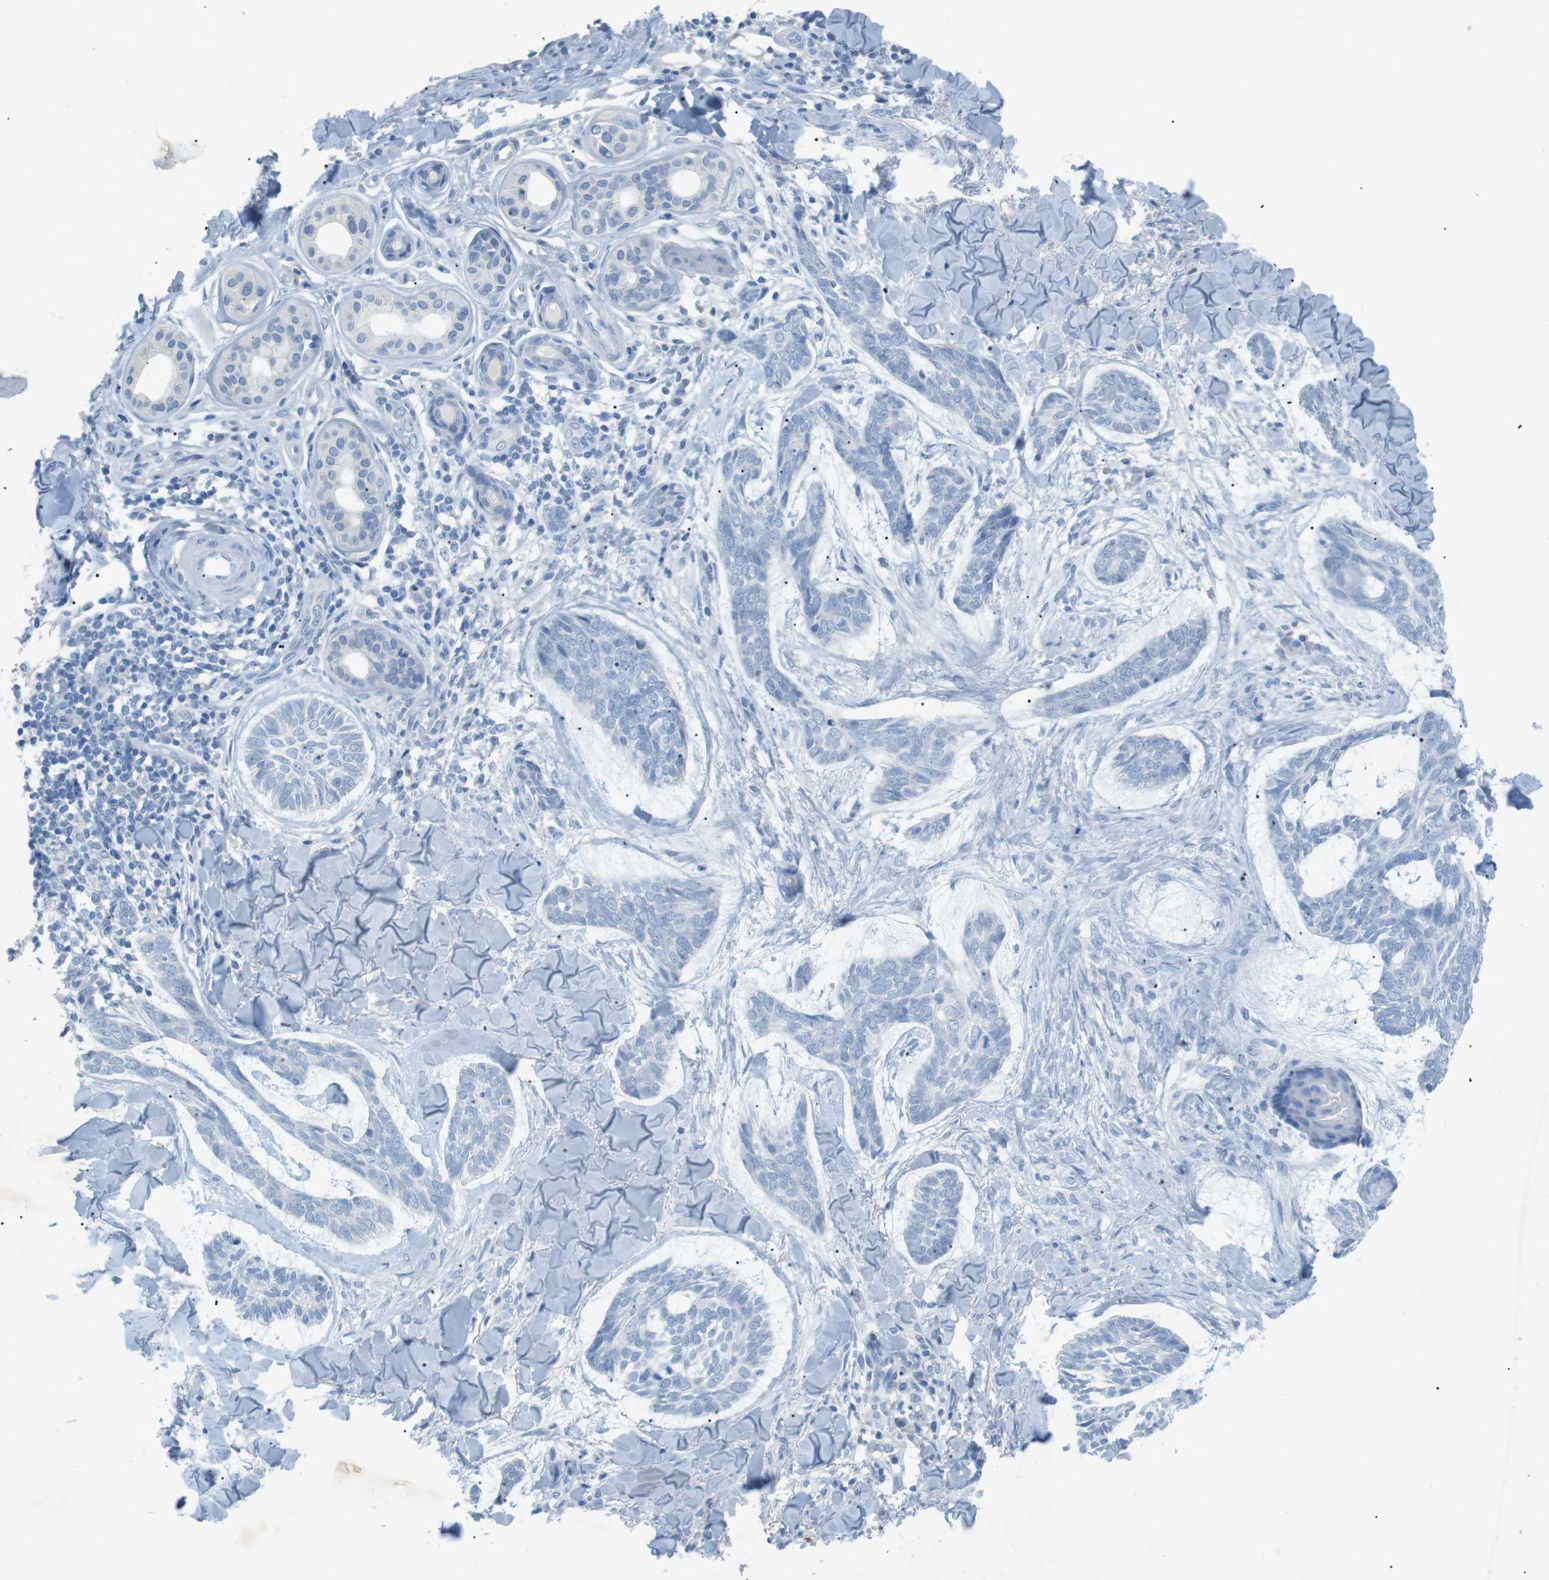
{"staining": {"intensity": "negative", "quantity": "none", "location": "none"}, "tissue": "skin cancer", "cell_type": "Tumor cells", "image_type": "cancer", "snomed": [{"axis": "morphology", "description": "Basal cell carcinoma"}, {"axis": "topography", "description": "Skin"}], "caption": "Tumor cells are negative for brown protein staining in skin basal cell carcinoma.", "gene": "SALL4", "patient": {"sex": "male", "age": 43}}